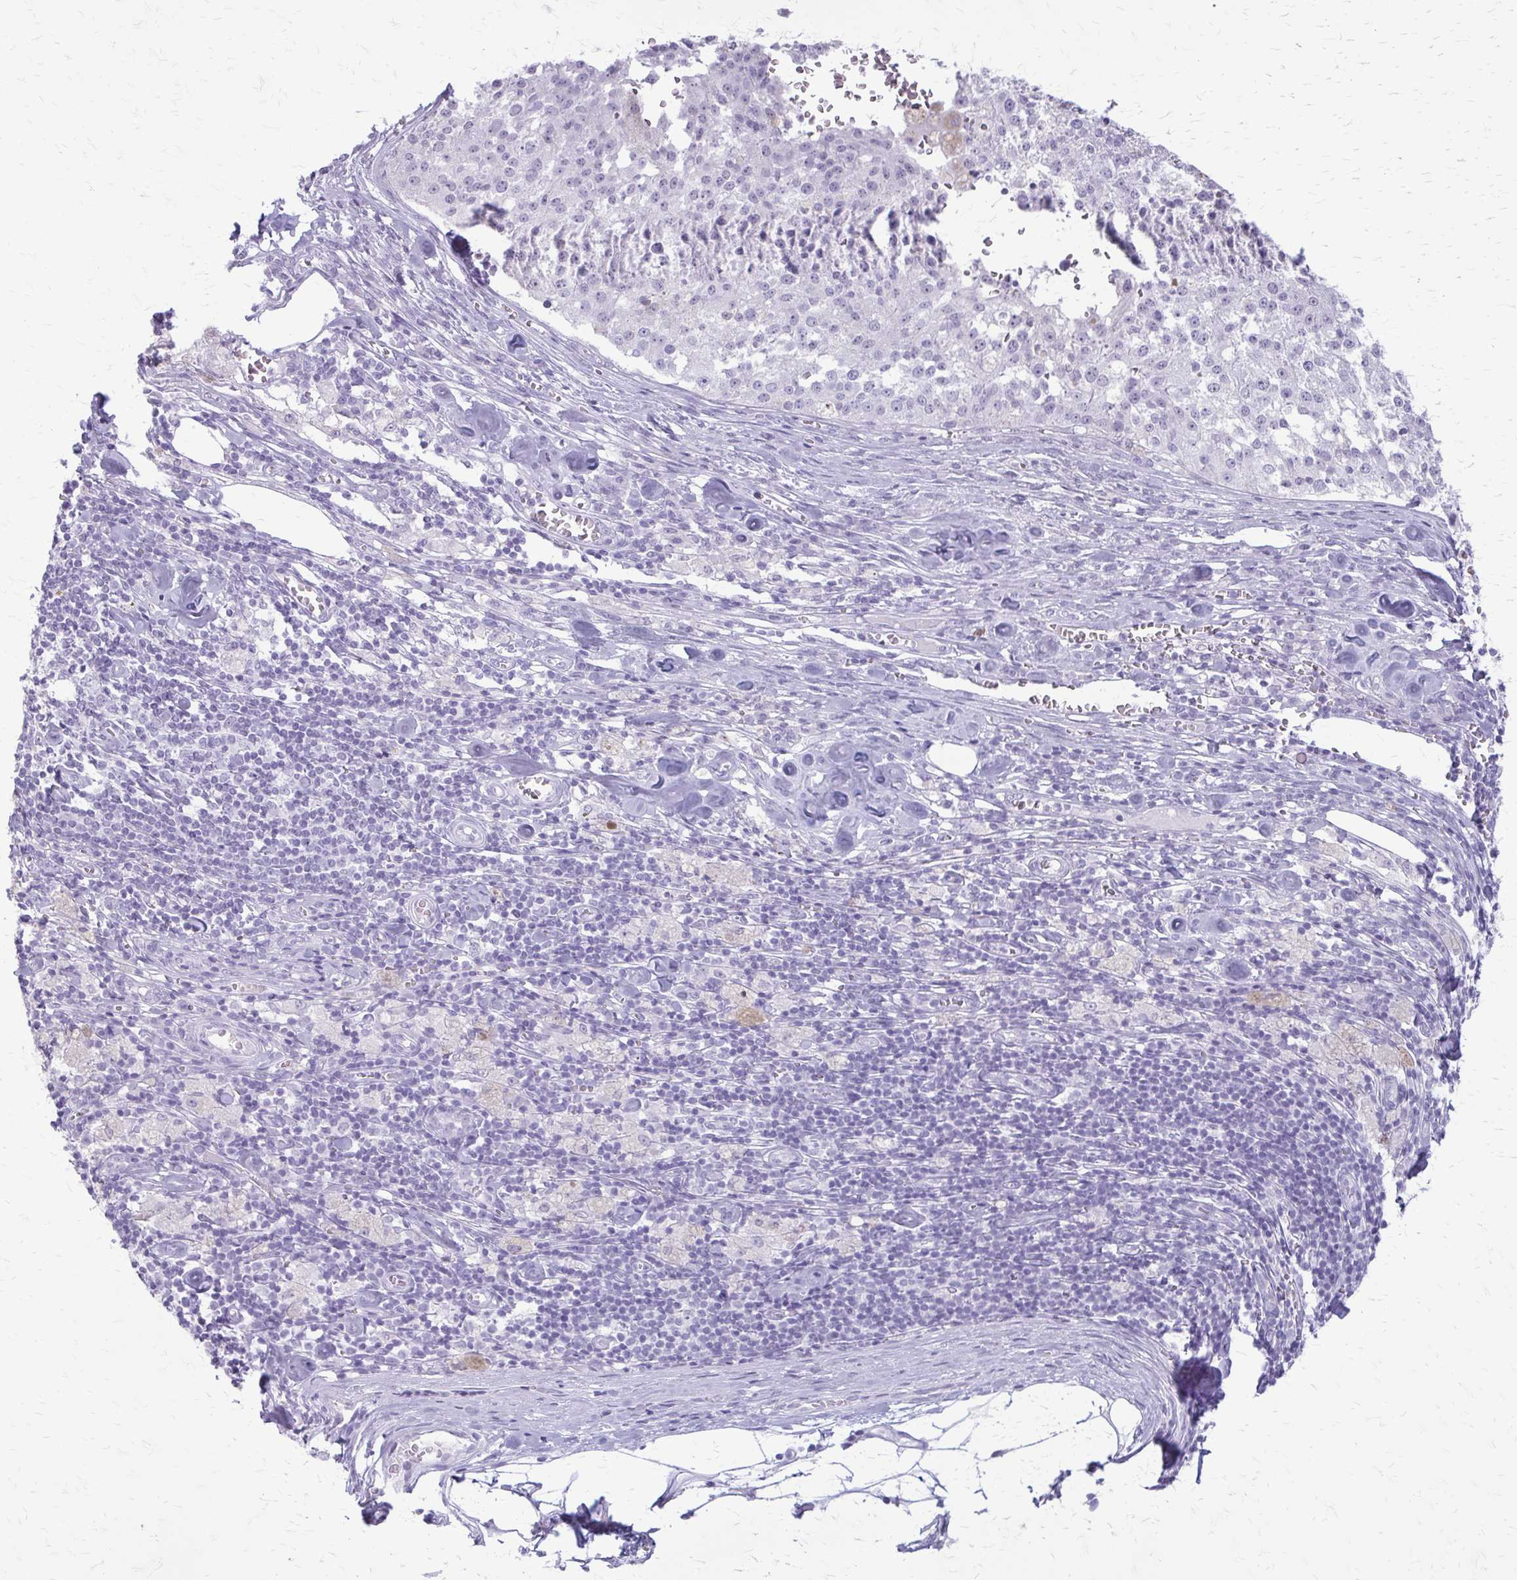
{"staining": {"intensity": "negative", "quantity": "none", "location": "none"}, "tissue": "melanoma", "cell_type": "Tumor cells", "image_type": "cancer", "snomed": [{"axis": "morphology", "description": "Malignant melanoma, Metastatic site"}, {"axis": "topography", "description": "Lymph node"}], "caption": "Immunohistochemistry of human malignant melanoma (metastatic site) shows no expression in tumor cells. The staining was performed using DAB to visualize the protein expression in brown, while the nuclei were stained in blue with hematoxylin (Magnification: 20x).", "gene": "KRT5", "patient": {"sex": "female", "age": 64}}